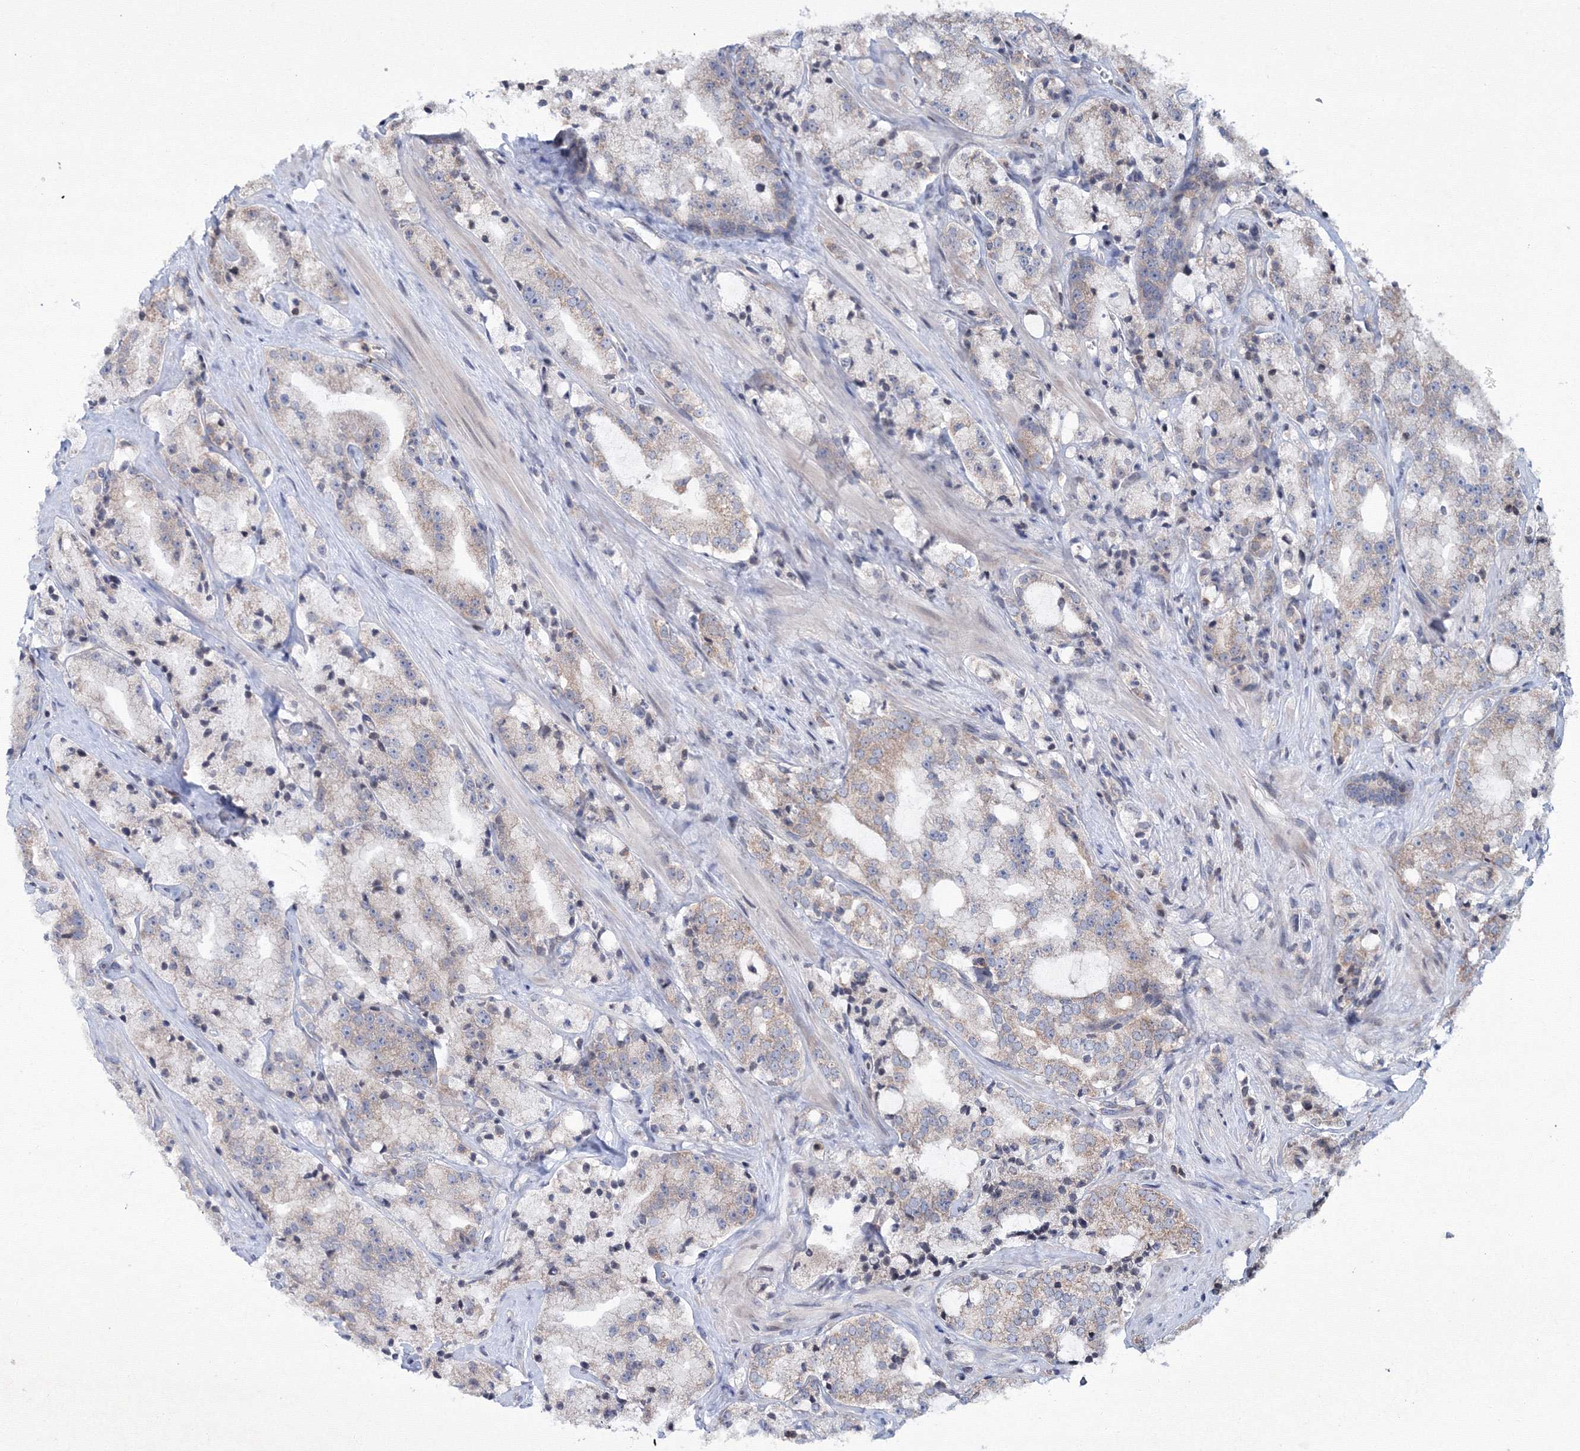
{"staining": {"intensity": "weak", "quantity": "<25%", "location": "cytoplasmic/membranous"}, "tissue": "prostate cancer", "cell_type": "Tumor cells", "image_type": "cancer", "snomed": [{"axis": "morphology", "description": "Adenocarcinoma, High grade"}, {"axis": "topography", "description": "Prostate"}], "caption": "Immunohistochemical staining of prostate cancer demonstrates no significant expression in tumor cells.", "gene": "MKRN2", "patient": {"sex": "male", "age": 64}}